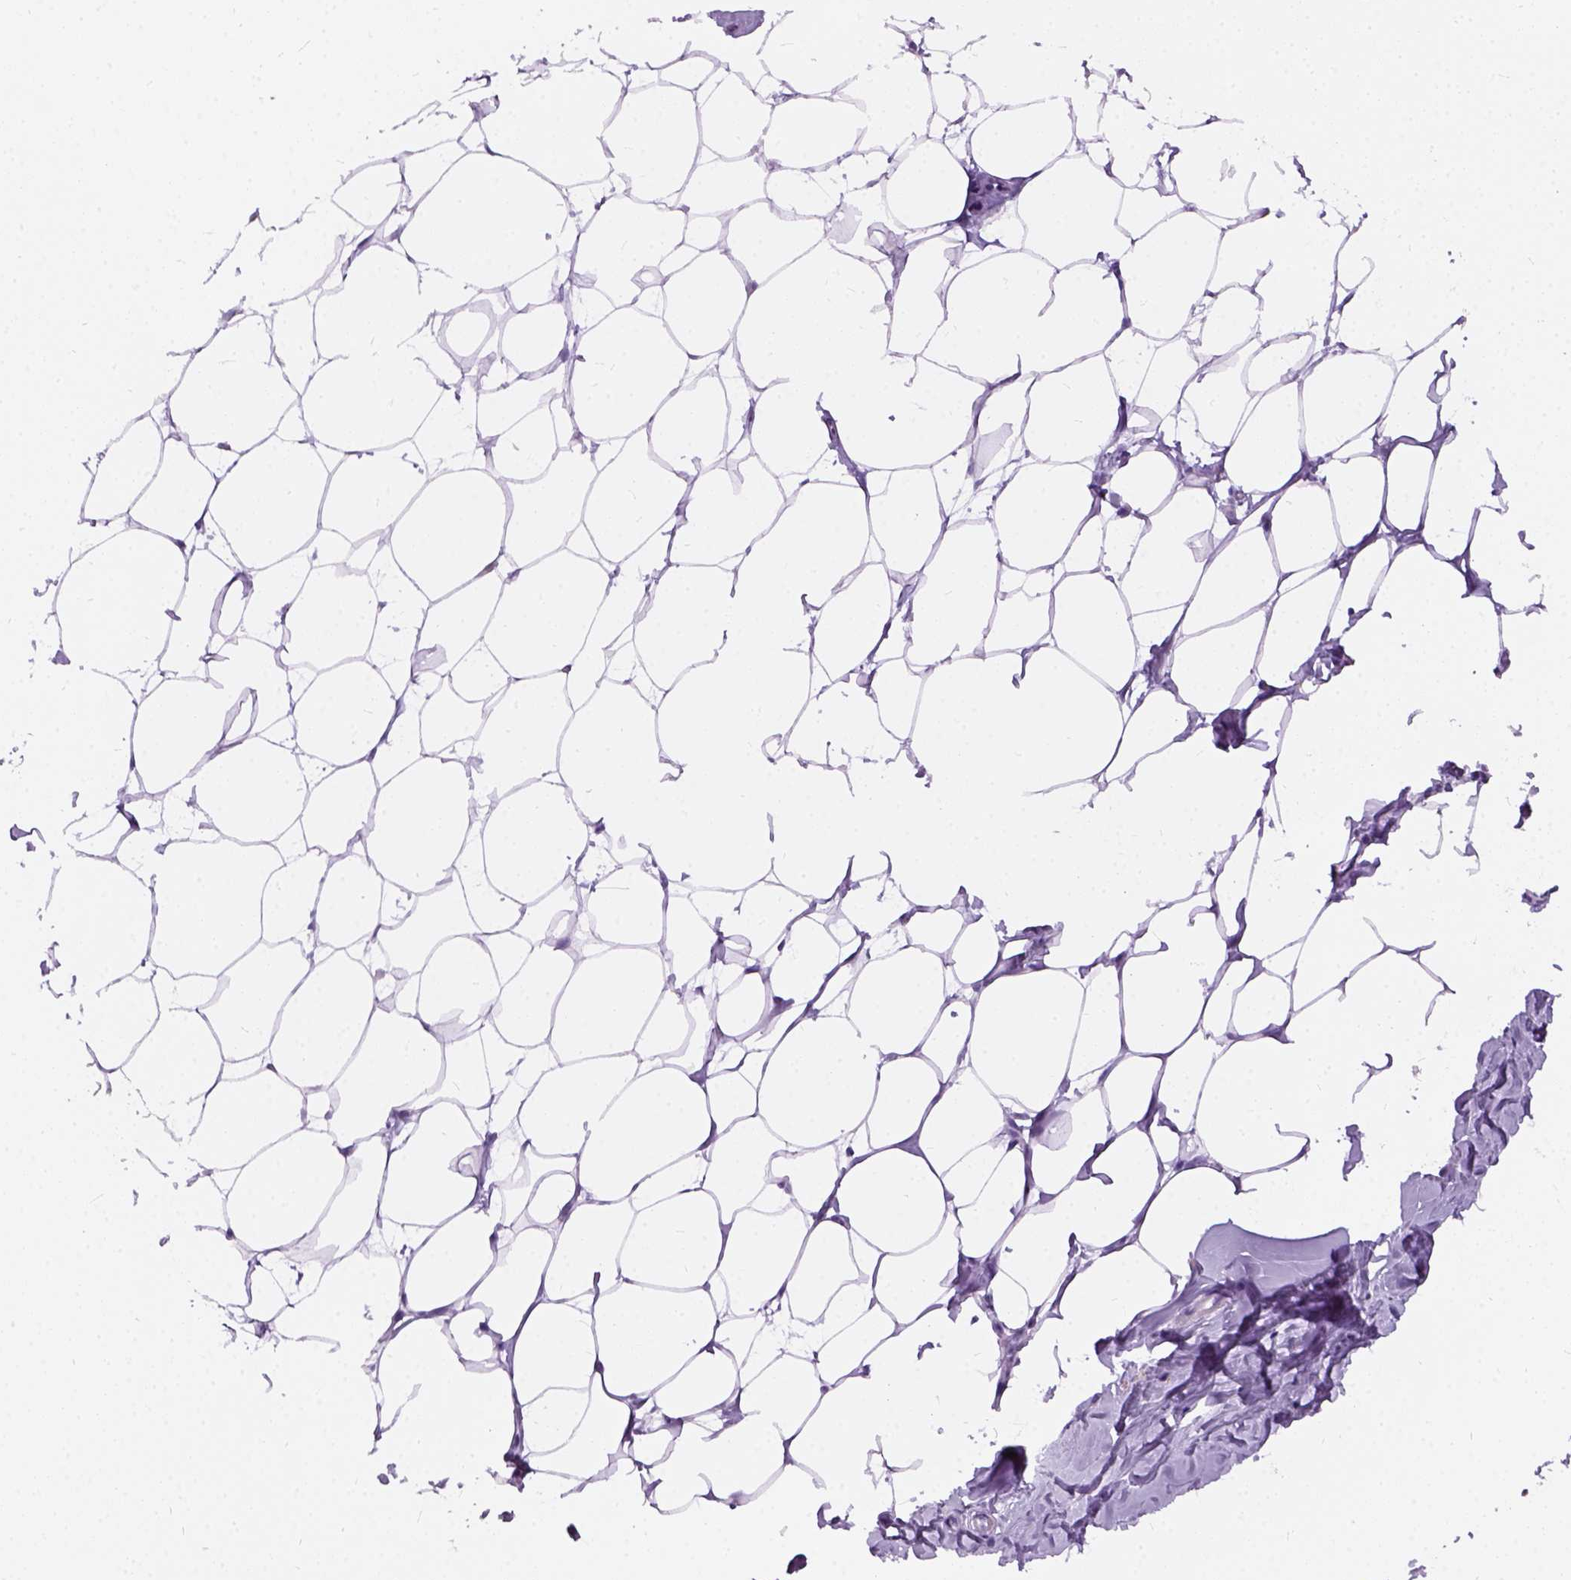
{"staining": {"intensity": "negative", "quantity": "none", "location": "none"}, "tissue": "breast", "cell_type": "Adipocytes", "image_type": "normal", "snomed": [{"axis": "morphology", "description": "Normal tissue, NOS"}, {"axis": "topography", "description": "Breast"}], "caption": "IHC of unremarkable breast reveals no staining in adipocytes. (IHC, brightfield microscopy, high magnification).", "gene": "AXDND1", "patient": {"sex": "female", "age": 27}}